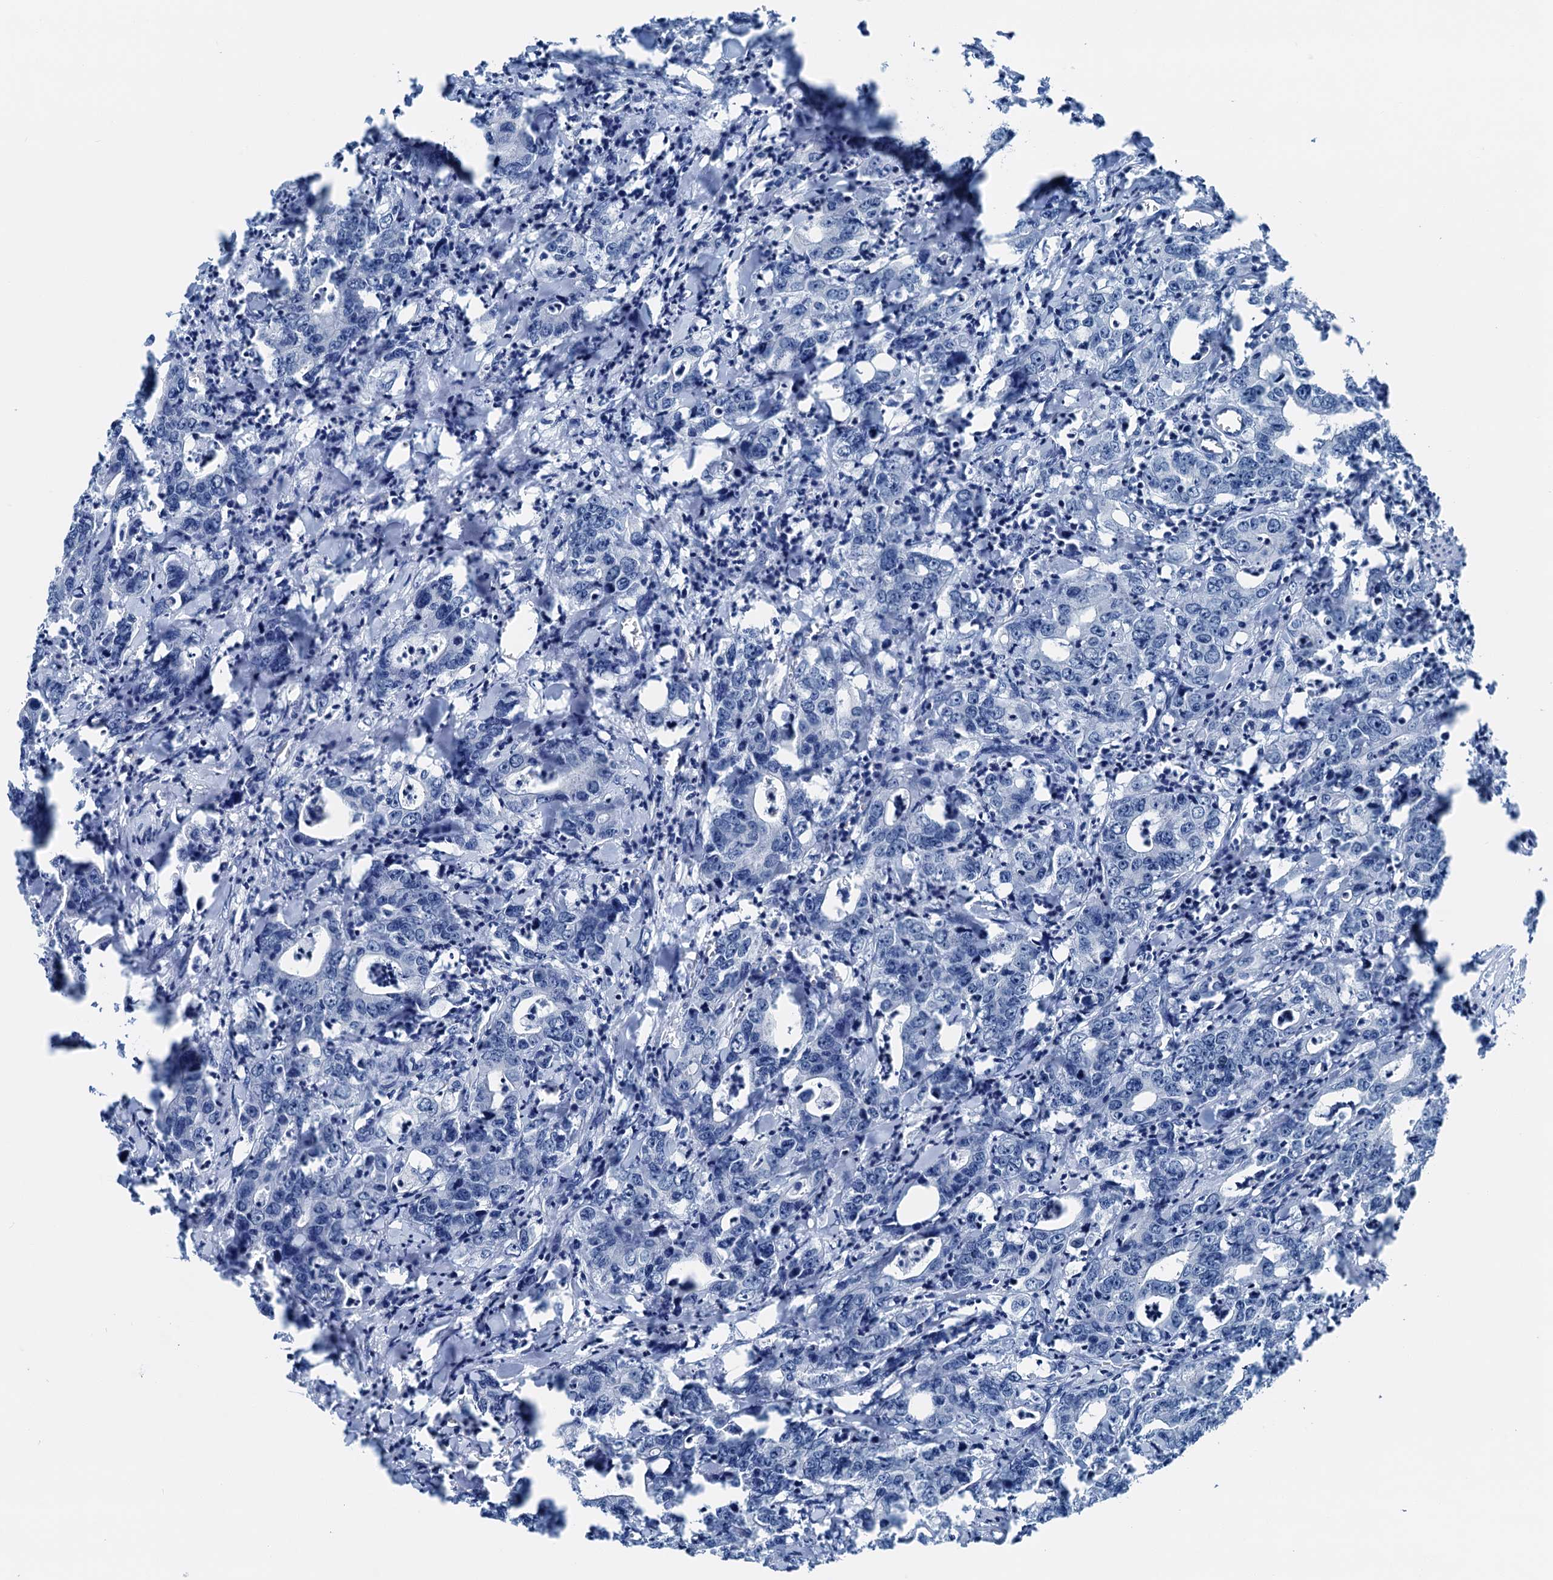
{"staining": {"intensity": "negative", "quantity": "none", "location": "none"}, "tissue": "colorectal cancer", "cell_type": "Tumor cells", "image_type": "cancer", "snomed": [{"axis": "morphology", "description": "Adenocarcinoma, NOS"}, {"axis": "topography", "description": "Colon"}], "caption": "DAB immunohistochemical staining of colorectal cancer (adenocarcinoma) exhibits no significant positivity in tumor cells. (Brightfield microscopy of DAB (3,3'-diaminobenzidine) immunohistochemistry (IHC) at high magnification).", "gene": "CBLN3", "patient": {"sex": "female", "age": 75}}